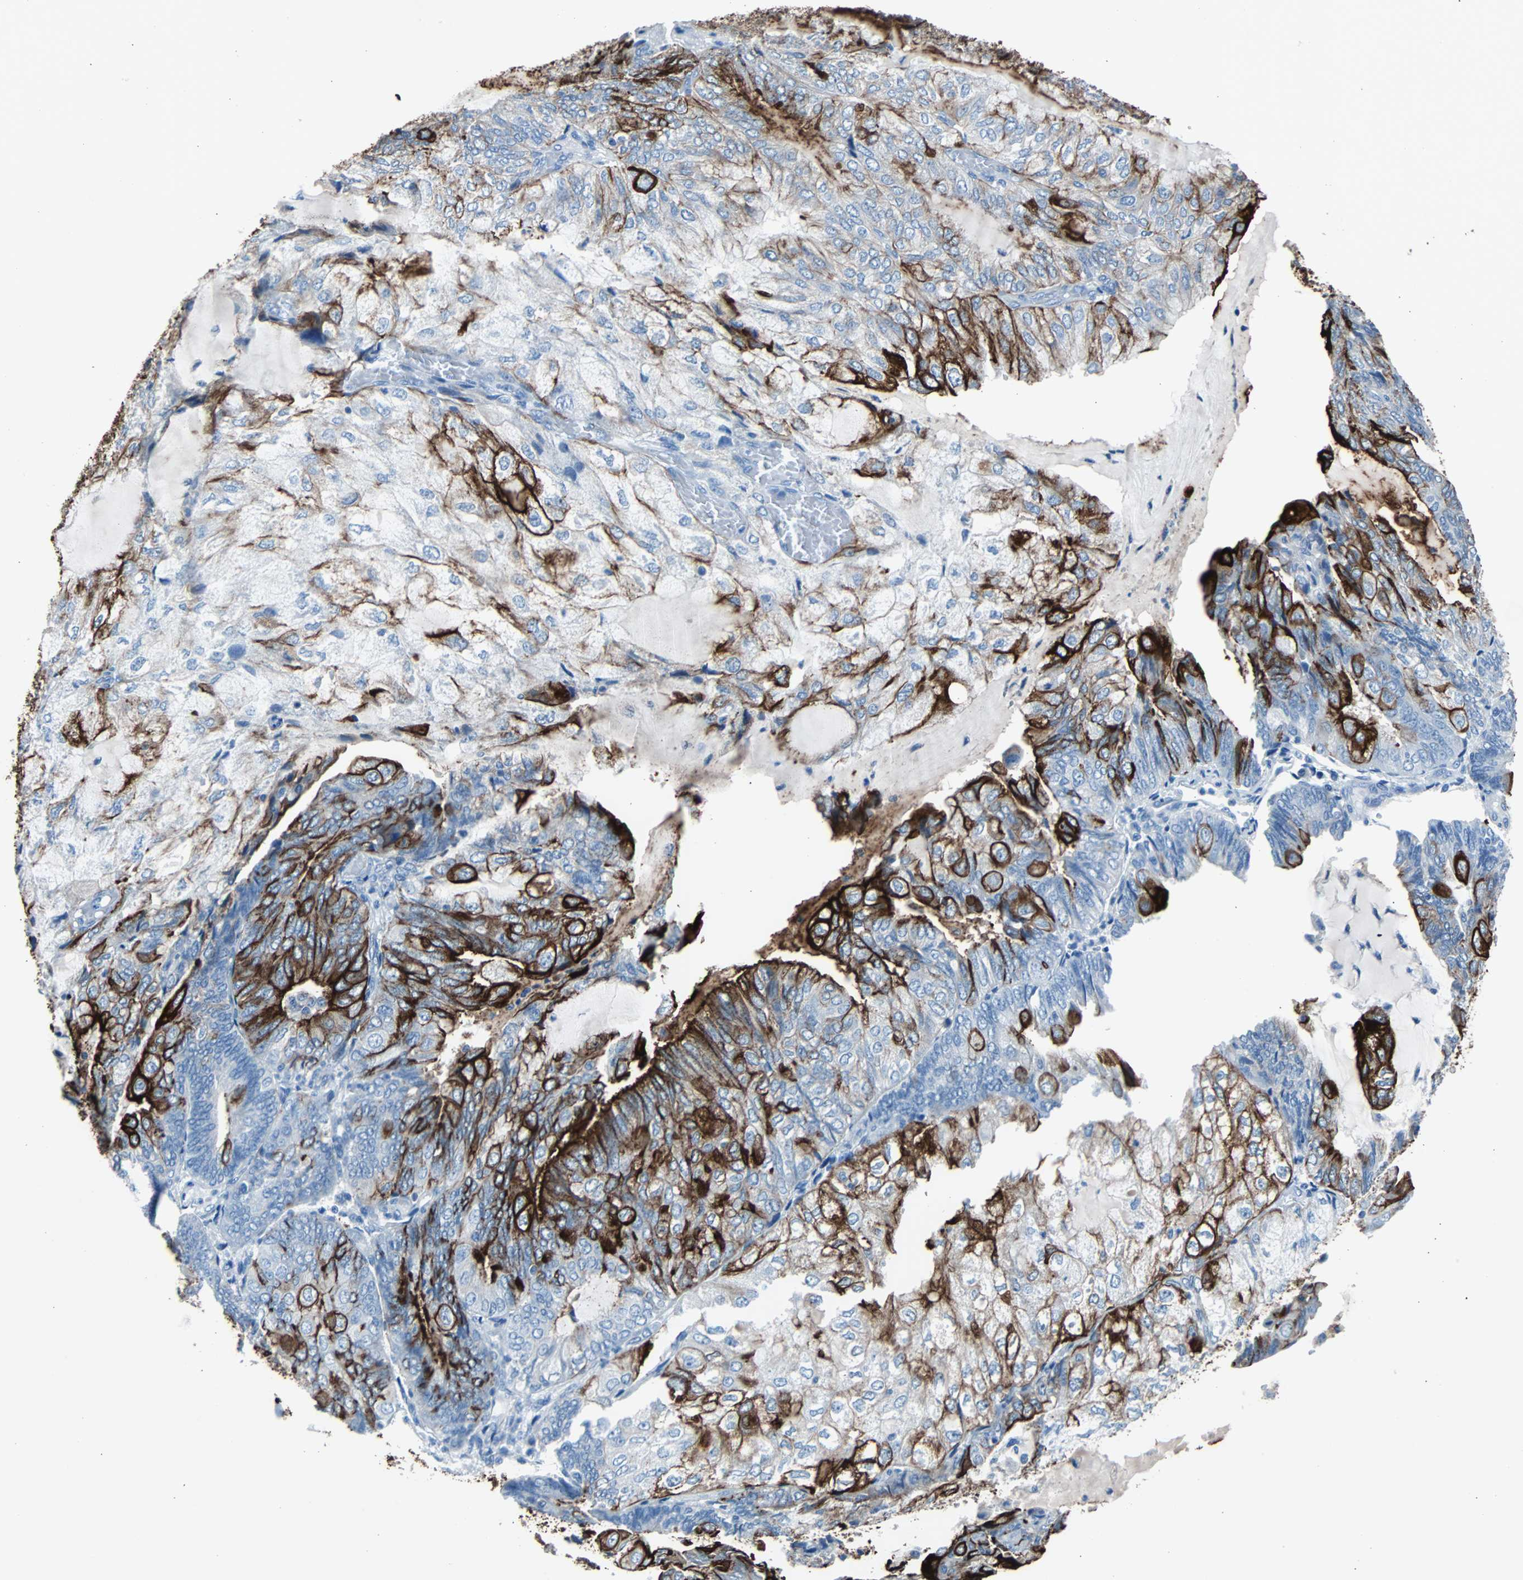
{"staining": {"intensity": "strong", "quantity": "25%-75%", "location": "cytoplasmic/membranous"}, "tissue": "endometrial cancer", "cell_type": "Tumor cells", "image_type": "cancer", "snomed": [{"axis": "morphology", "description": "Adenocarcinoma, NOS"}, {"axis": "topography", "description": "Endometrium"}], "caption": "Endometrial adenocarcinoma stained with a brown dye exhibits strong cytoplasmic/membranous positive staining in about 25%-75% of tumor cells.", "gene": "KRT7", "patient": {"sex": "female", "age": 81}}